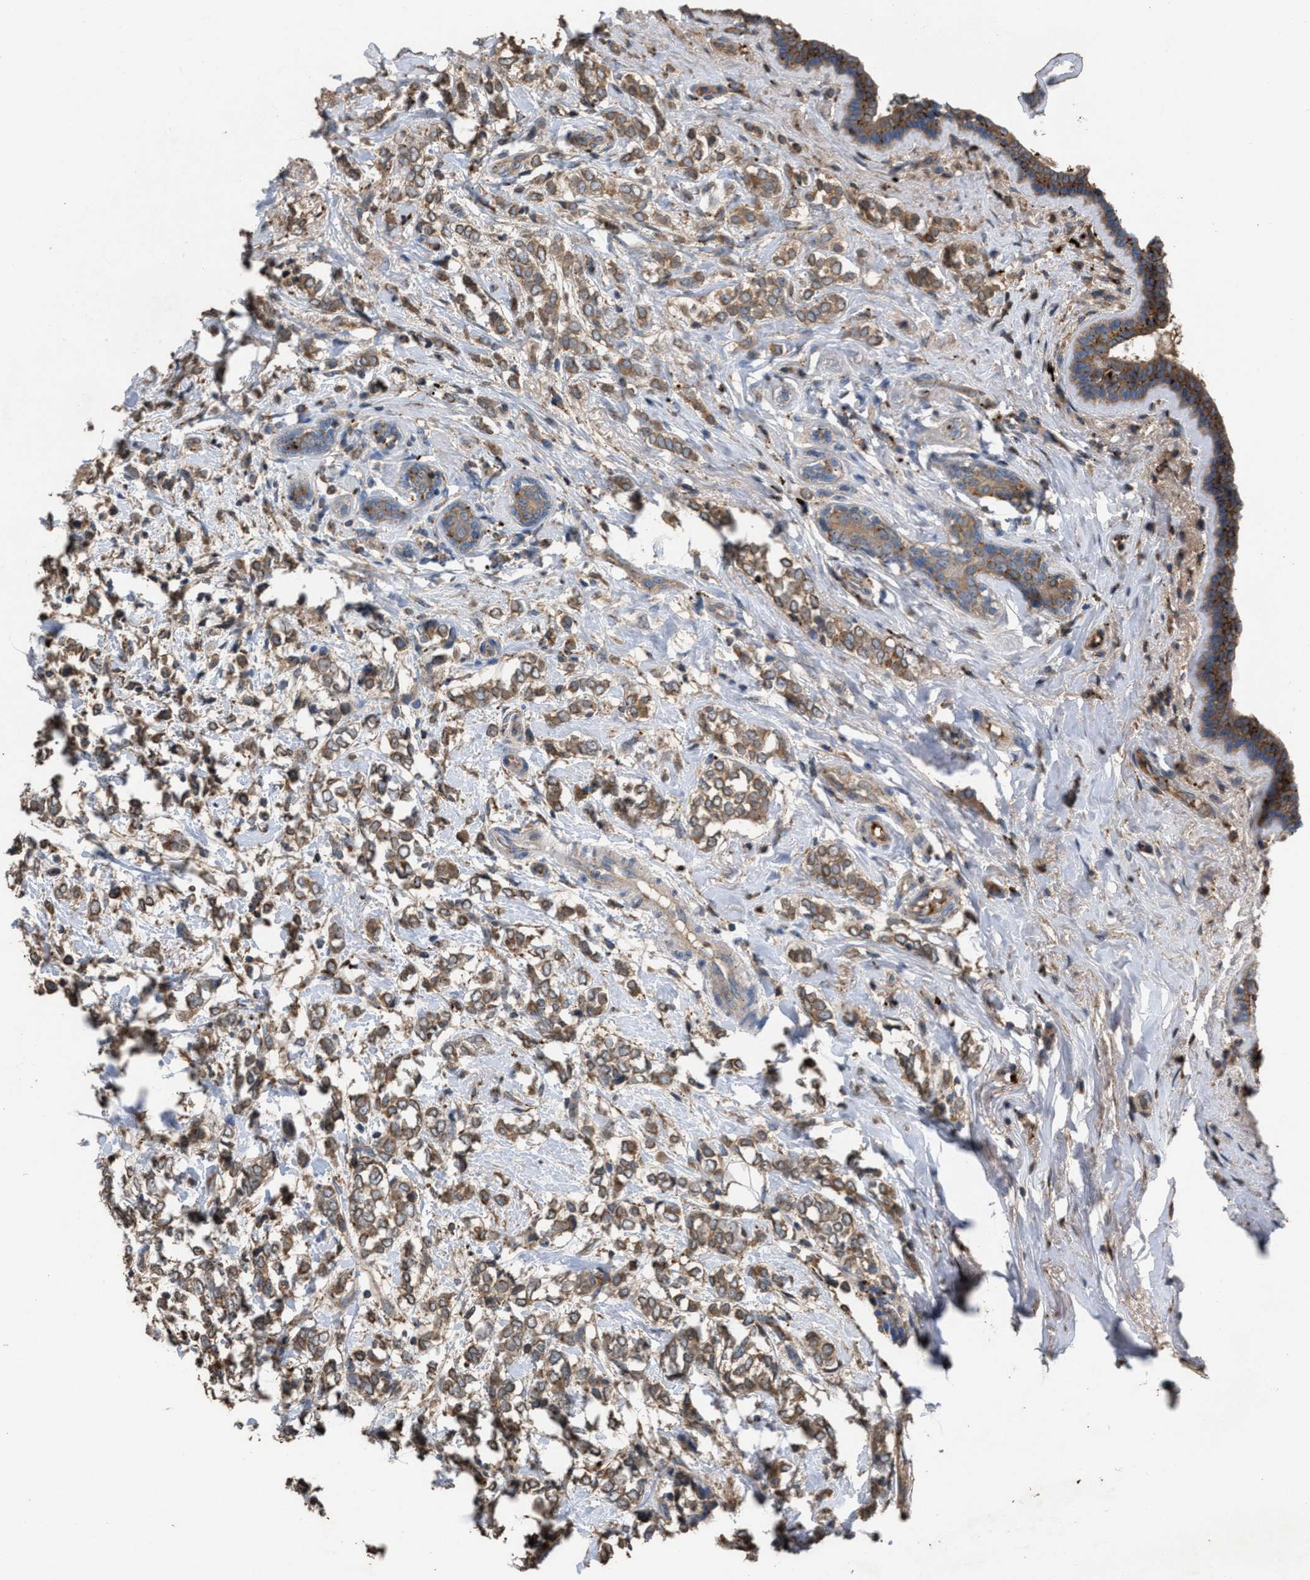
{"staining": {"intensity": "moderate", "quantity": ">75%", "location": "cytoplasmic/membranous"}, "tissue": "breast cancer", "cell_type": "Tumor cells", "image_type": "cancer", "snomed": [{"axis": "morphology", "description": "Normal tissue, NOS"}, {"axis": "morphology", "description": "Lobular carcinoma"}, {"axis": "topography", "description": "Breast"}], "caption": "Immunohistochemistry (IHC) image of neoplastic tissue: human breast cancer stained using immunohistochemistry (IHC) exhibits medium levels of moderate protein expression localized specifically in the cytoplasmic/membranous of tumor cells, appearing as a cytoplasmic/membranous brown color.", "gene": "ELMO3", "patient": {"sex": "female", "age": 47}}